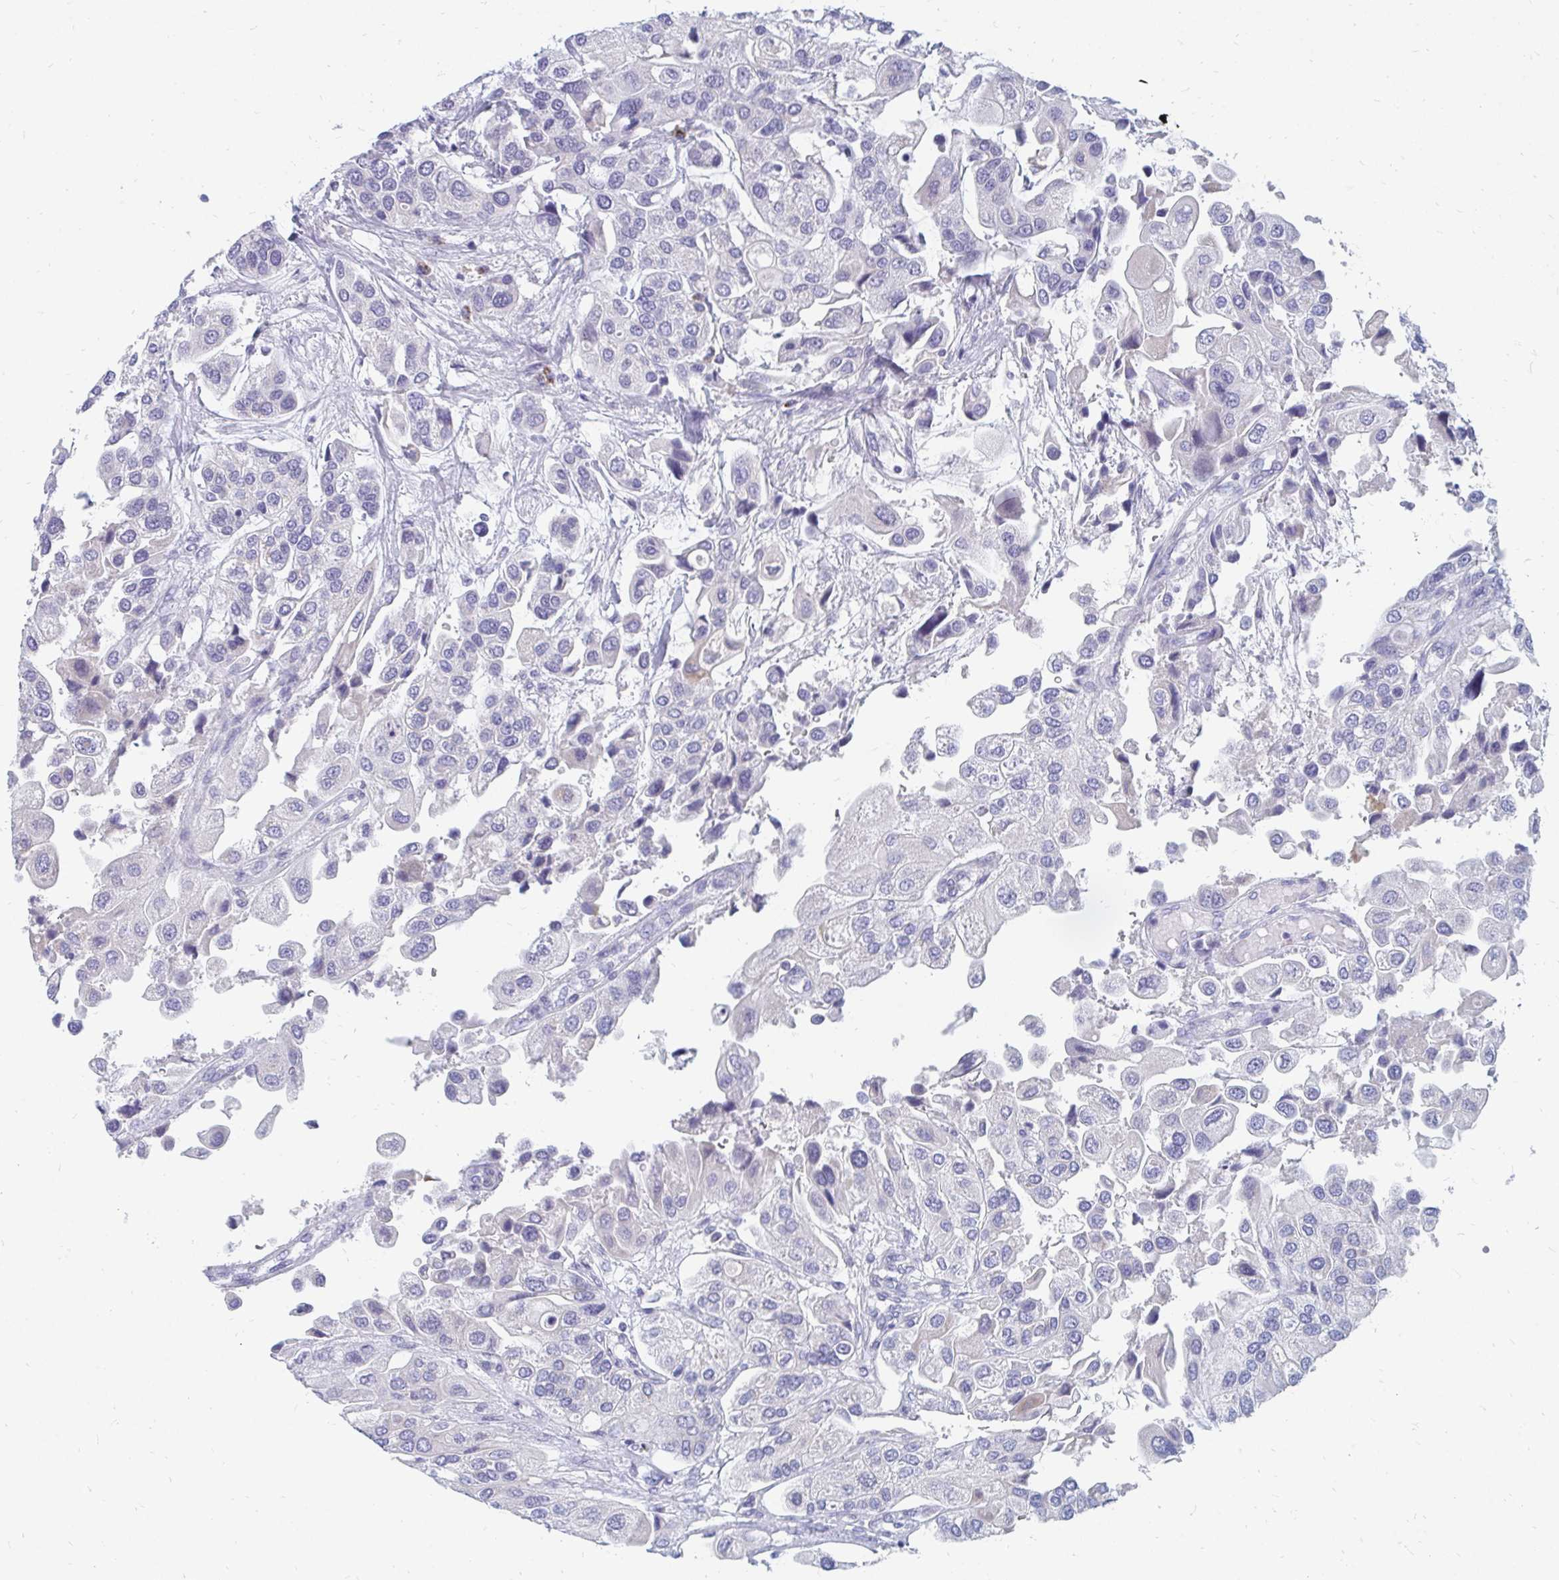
{"staining": {"intensity": "weak", "quantity": "<25%", "location": "cytoplasmic/membranous"}, "tissue": "urothelial cancer", "cell_type": "Tumor cells", "image_type": "cancer", "snomed": [{"axis": "morphology", "description": "Urothelial carcinoma, High grade"}, {"axis": "topography", "description": "Urinary bladder"}], "caption": "High magnification brightfield microscopy of high-grade urothelial carcinoma stained with DAB (brown) and counterstained with hematoxylin (blue): tumor cells show no significant positivity.", "gene": "OR10V1", "patient": {"sex": "female", "age": 64}}